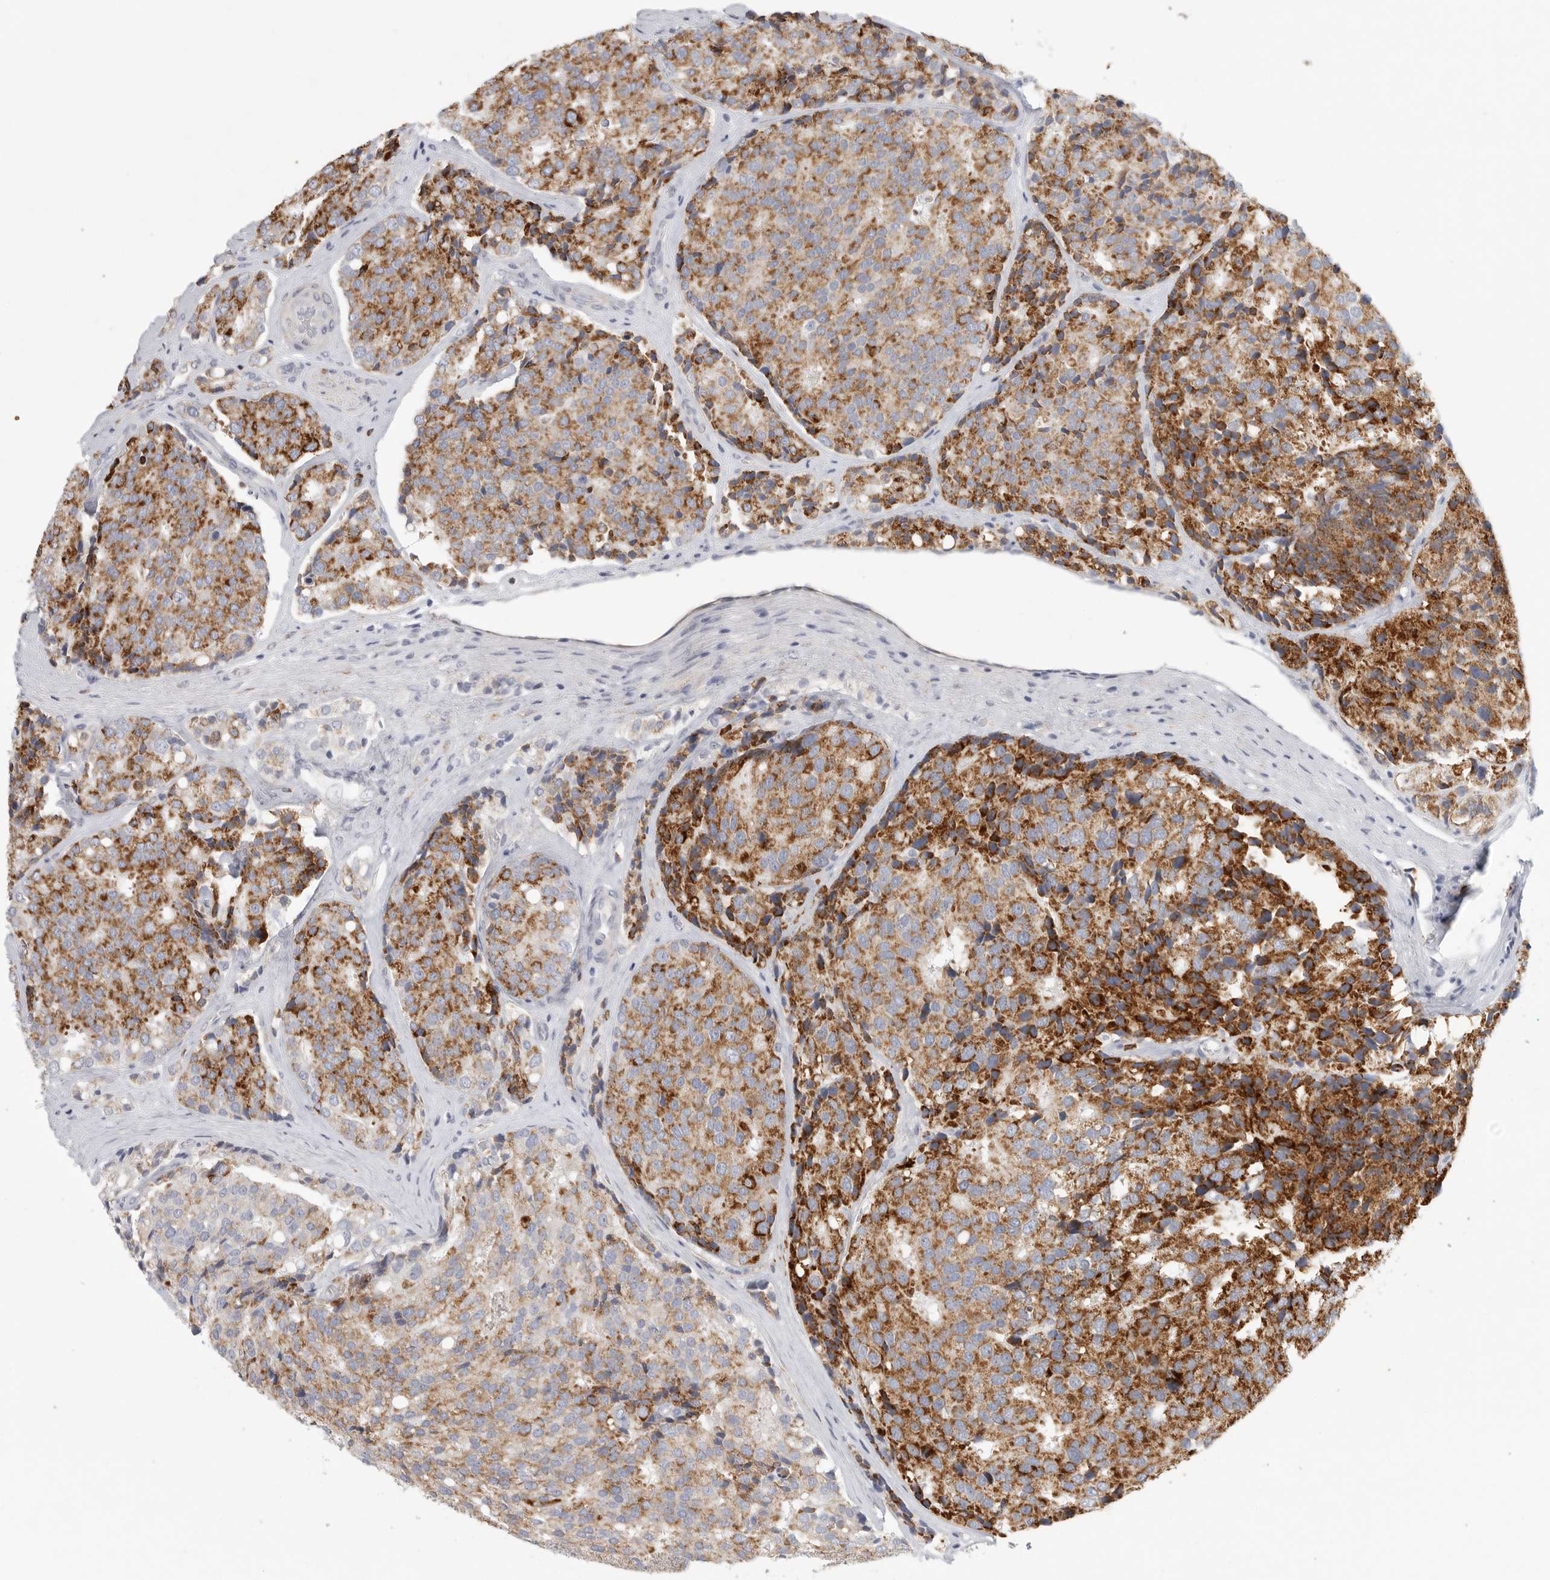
{"staining": {"intensity": "strong", "quantity": ">75%", "location": "cytoplasmic/membranous"}, "tissue": "prostate cancer", "cell_type": "Tumor cells", "image_type": "cancer", "snomed": [{"axis": "morphology", "description": "Adenocarcinoma, High grade"}, {"axis": "topography", "description": "Prostate"}], "caption": "This histopathology image exhibits IHC staining of high-grade adenocarcinoma (prostate), with high strong cytoplasmic/membranous positivity in approximately >75% of tumor cells.", "gene": "ELP3", "patient": {"sex": "male", "age": 50}}